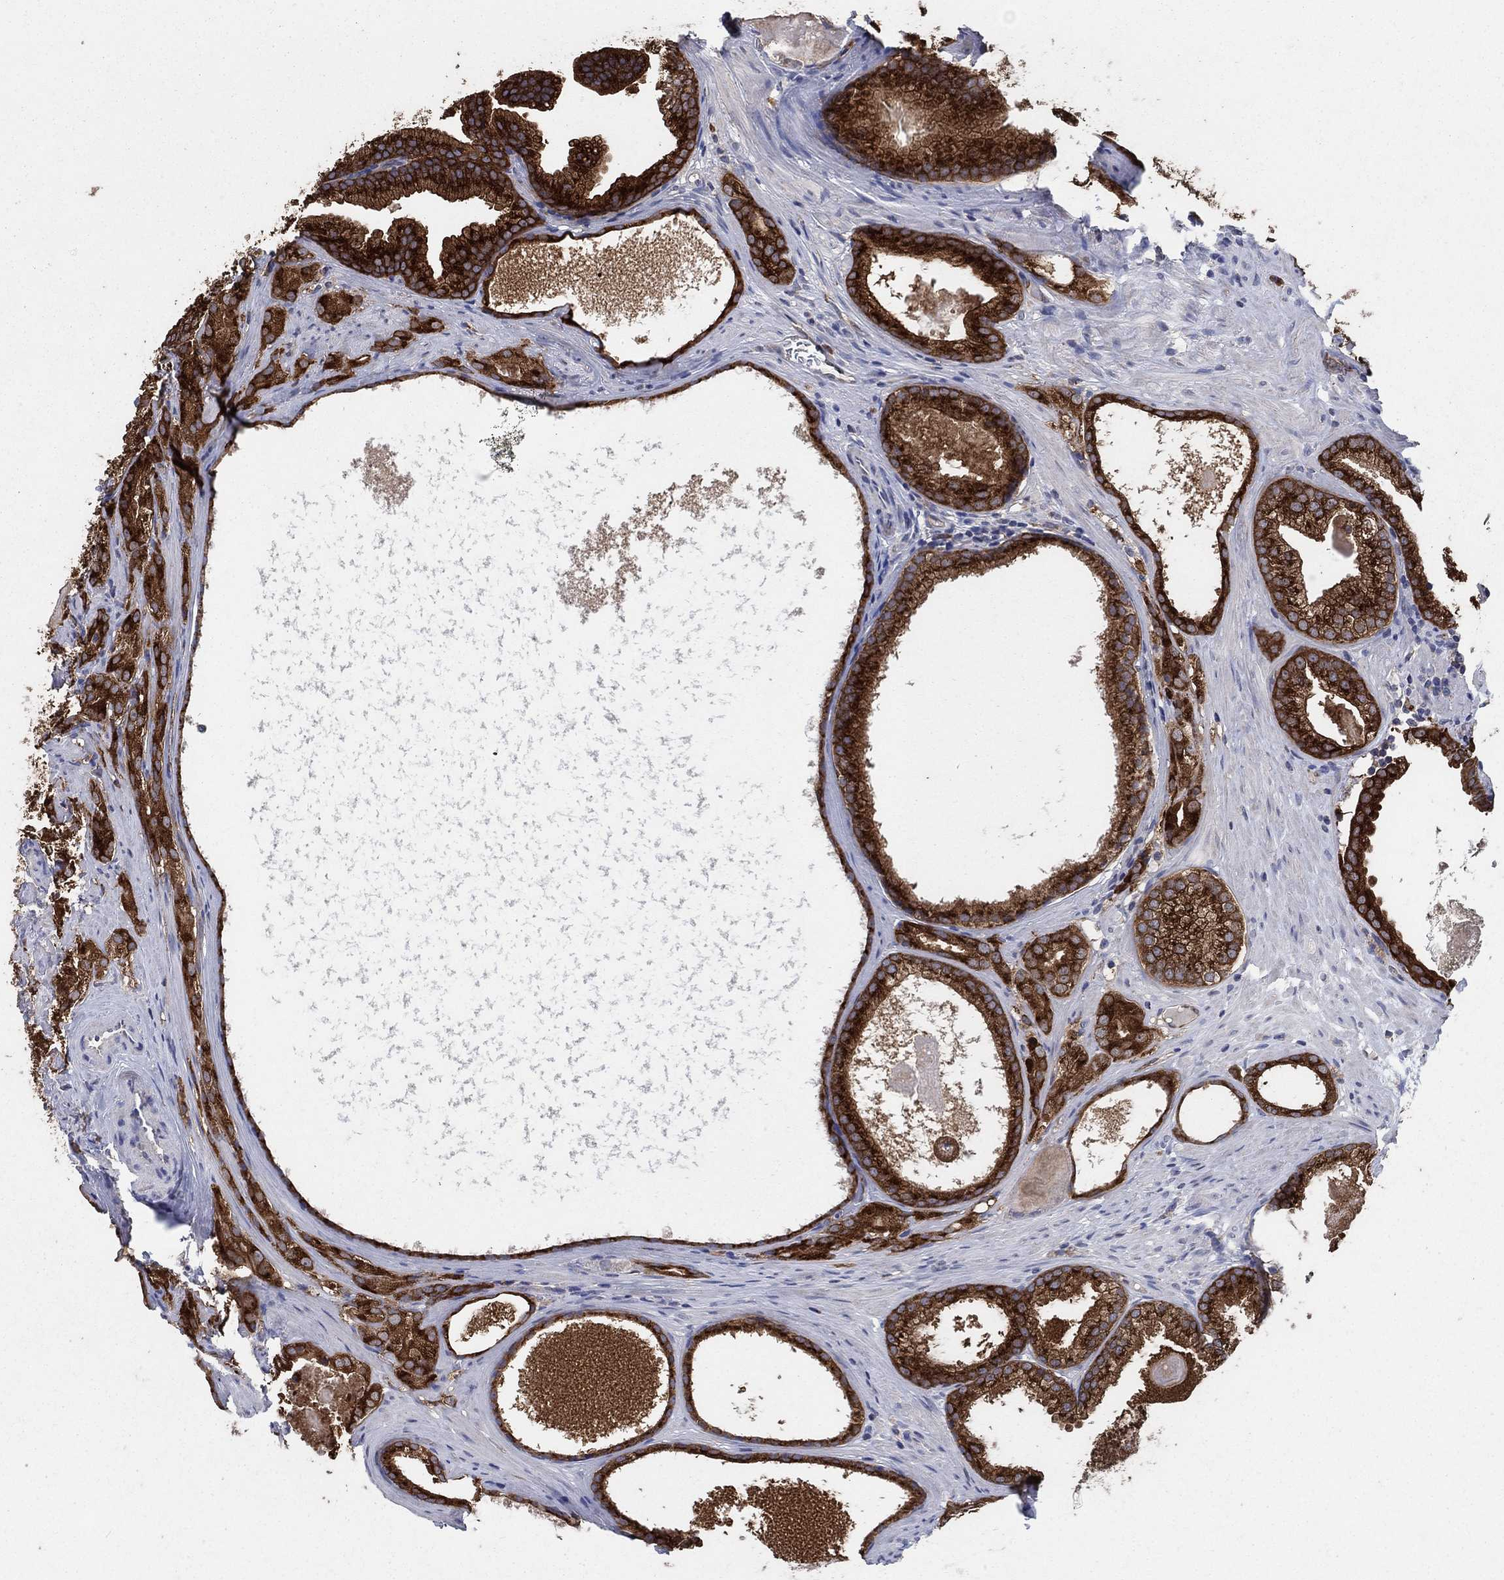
{"staining": {"intensity": "strong", "quantity": ">75%", "location": "cytoplasmic/membranous"}, "tissue": "prostate cancer", "cell_type": "Tumor cells", "image_type": "cancer", "snomed": [{"axis": "morphology", "description": "Adenocarcinoma, High grade"}, {"axis": "topography", "description": "Prostate and seminal vesicle, NOS"}], "caption": "Immunohistochemistry (IHC) image of human adenocarcinoma (high-grade) (prostate) stained for a protein (brown), which displays high levels of strong cytoplasmic/membranous positivity in about >75% of tumor cells.", "gene": "HID1", "patient": {"sex": "male", "age": 62}}